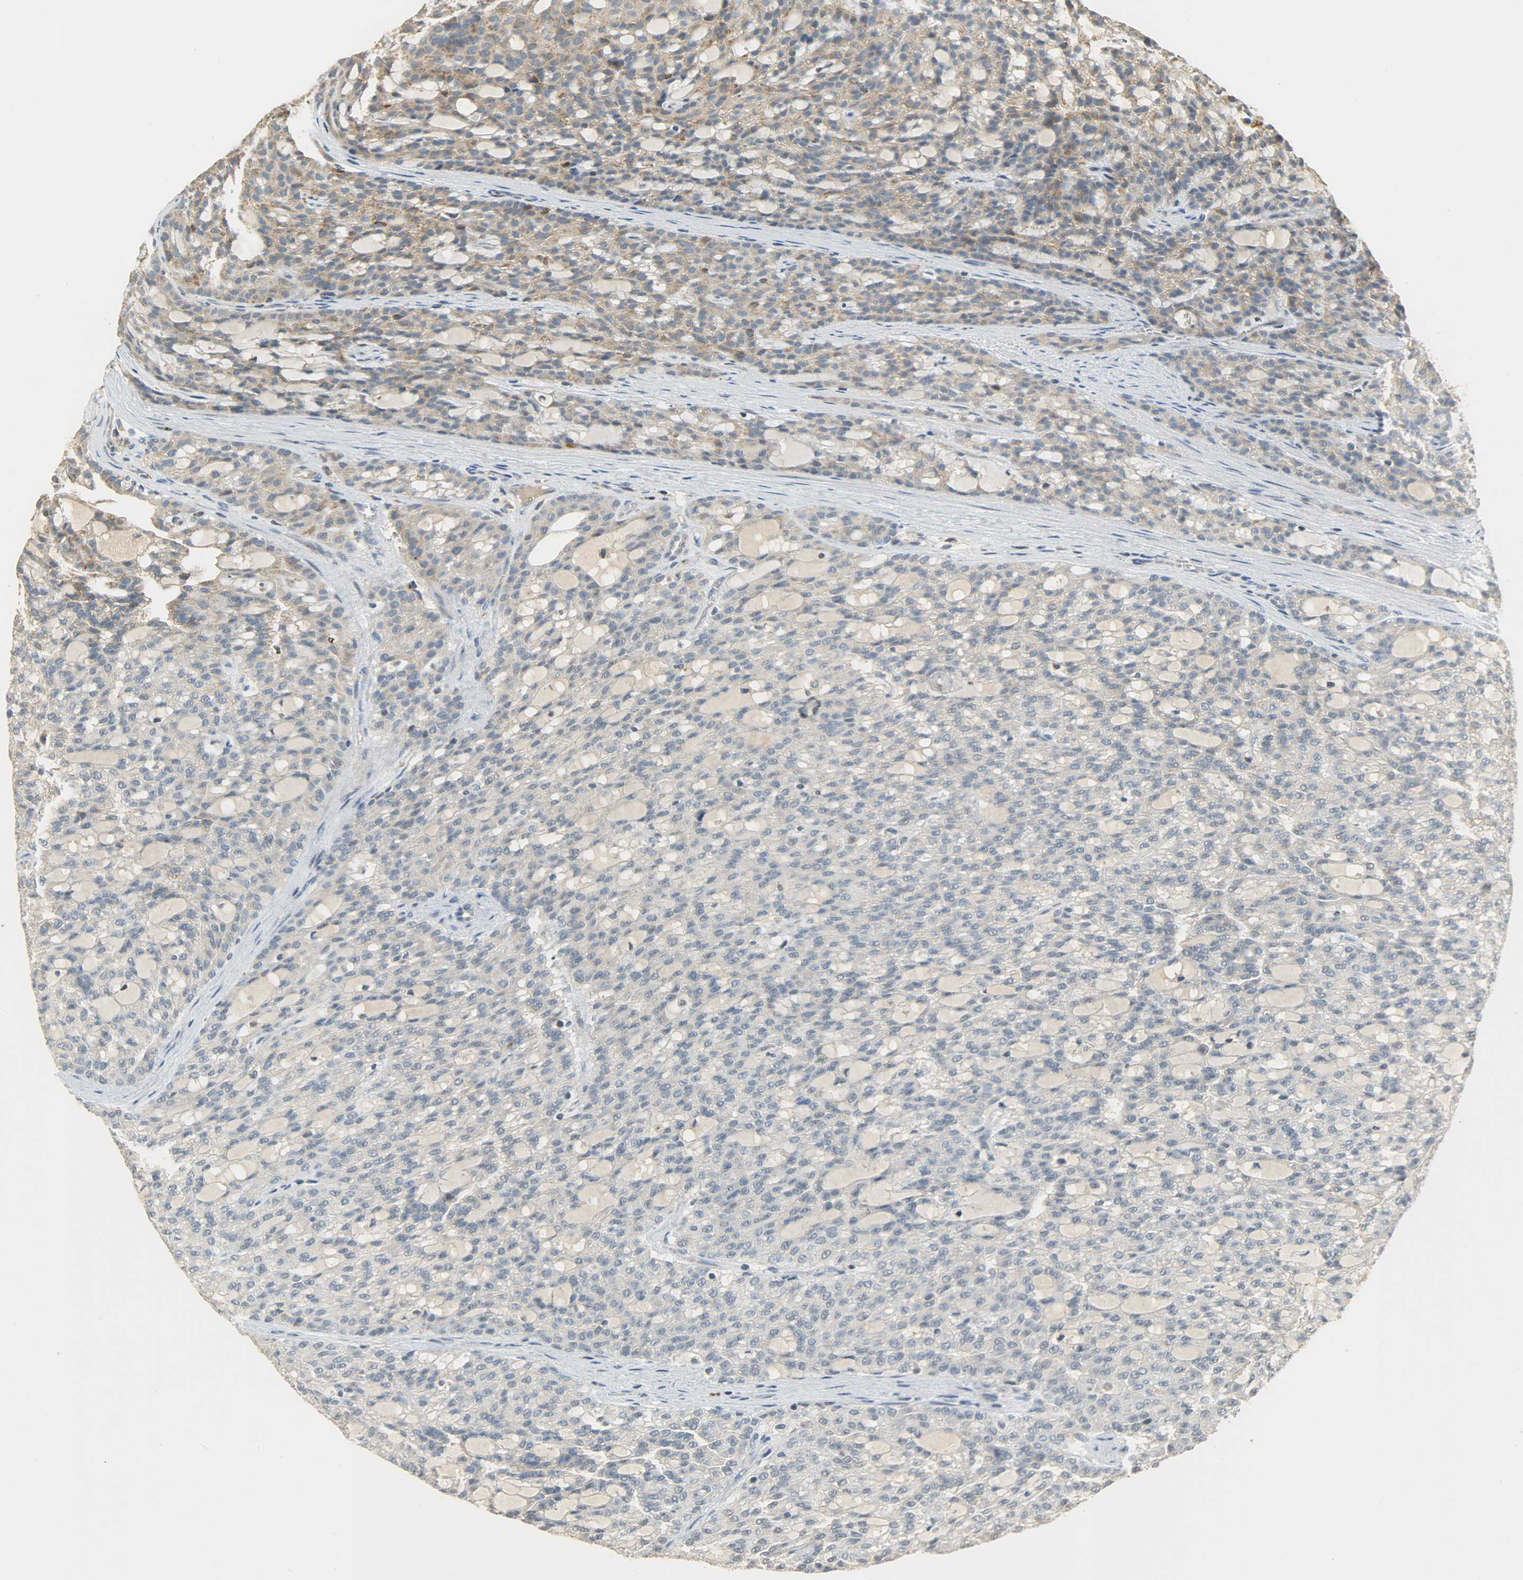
{"staining": {"intensity": "moderate", "quantity": ">75%", "location": "cytoplasmic/membranous"}, "tissue": "renal cancer", "cell_type": "Tumor cells", "image_type": "cancer", "snomed": [{"axis": "morphology", "description": "Adenocarcinoma, NOS"}, {"axis": "topography", "description": "Kidney"}], "caption": "Renal cancer stained with a brown dye shows moderate cytoplasmic/membranous positive positivity in about >75% of tumor cells.", "gene": "HDHD5", "patient": {"sex": "male", "age": 63}}